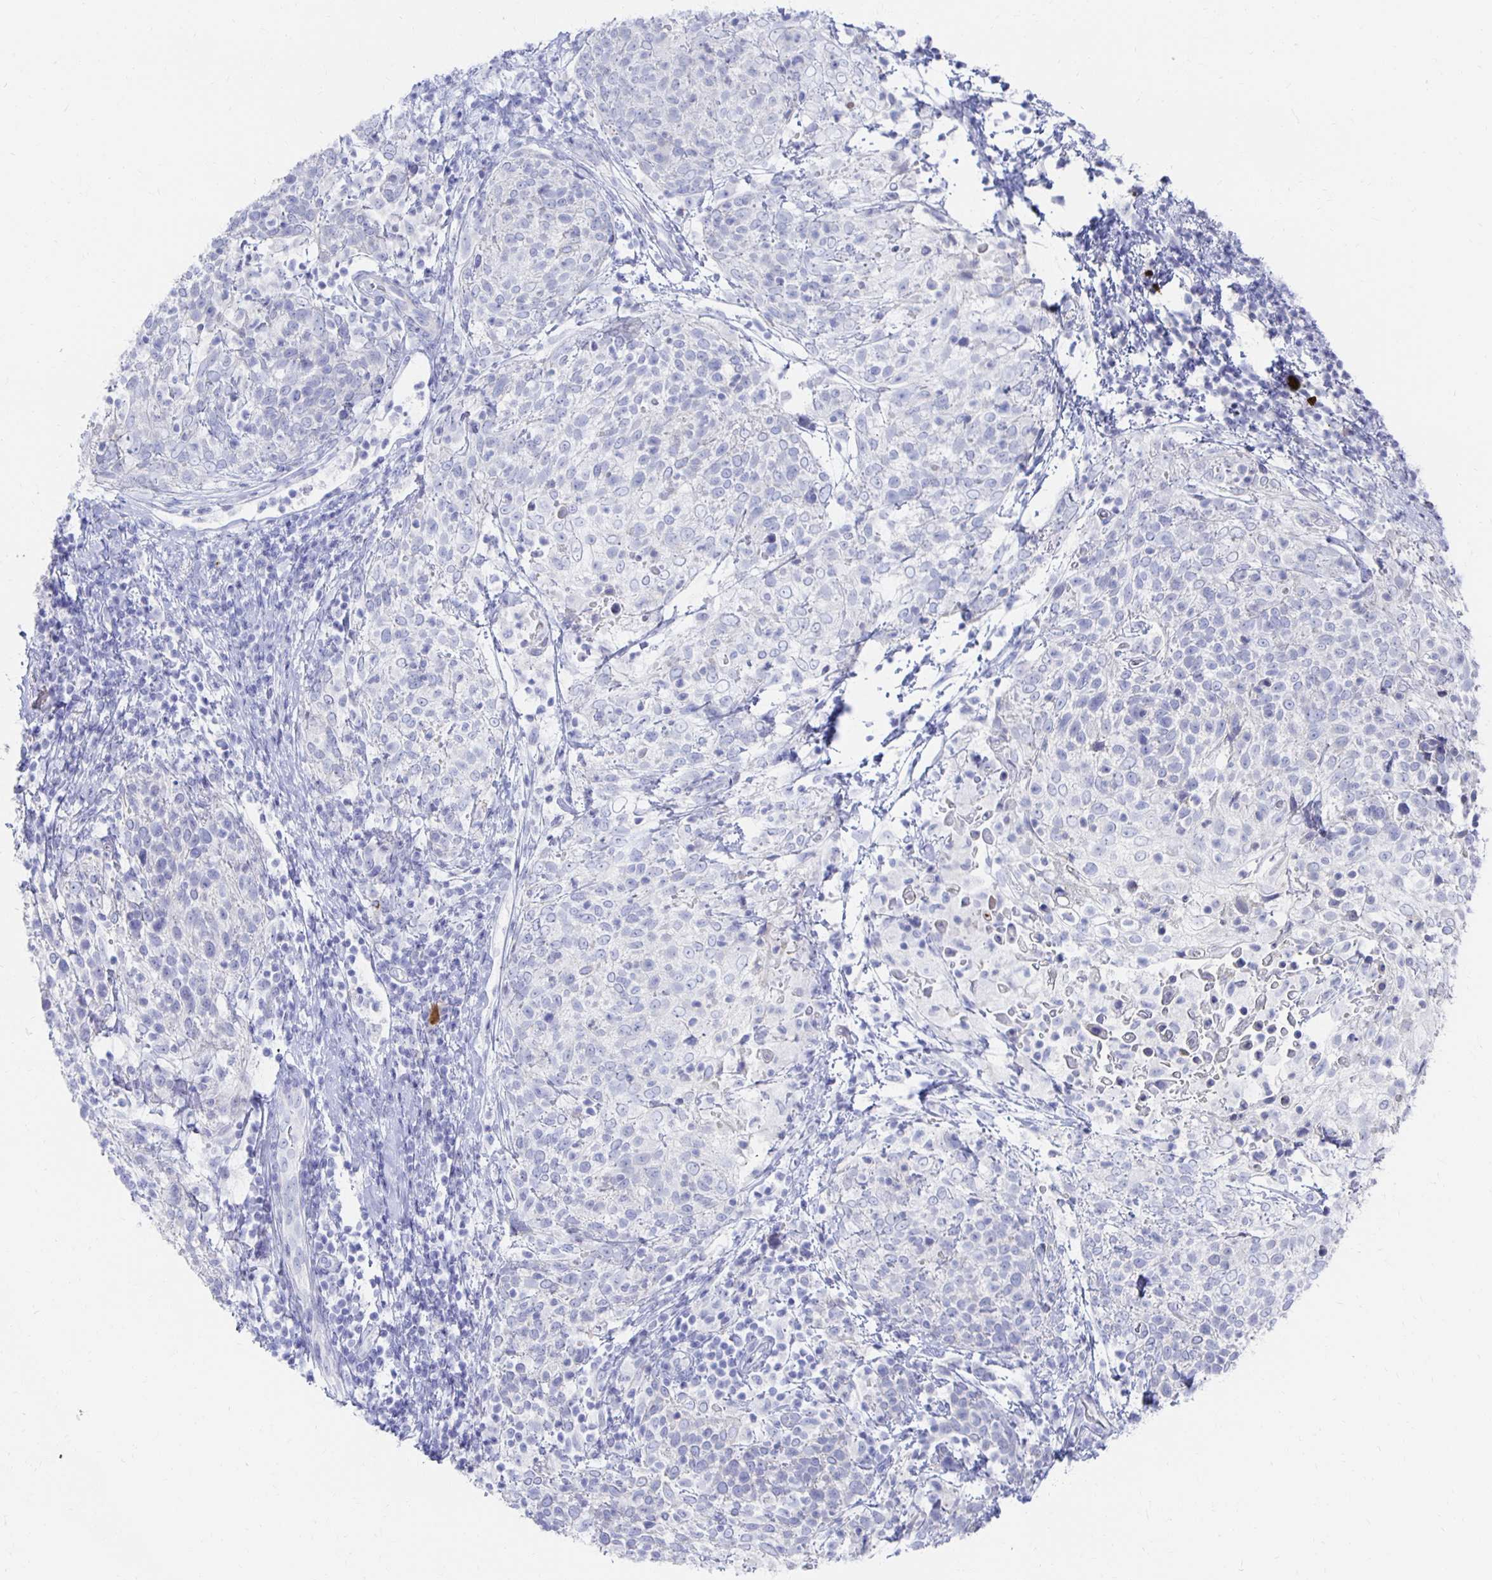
{"staining": {"intensity": "negative", "quantity": "none", "location": "none"}, "tissue": "cervical cancer", "cell_type": "Tumor cells", "image_type": "cancer", "snomed": [{"axis": "morphology", "description": "Squamous cell carcinoma, NOS"}, {"axis": "topography", "description": "Cervix"}], "caption": "Squamous cell carcinoma (cervical) stained for a protein using IHC displays no positivity tumor cells.", "gene": "PRDM7", "patient": {"sex": "female", "age": 61}}